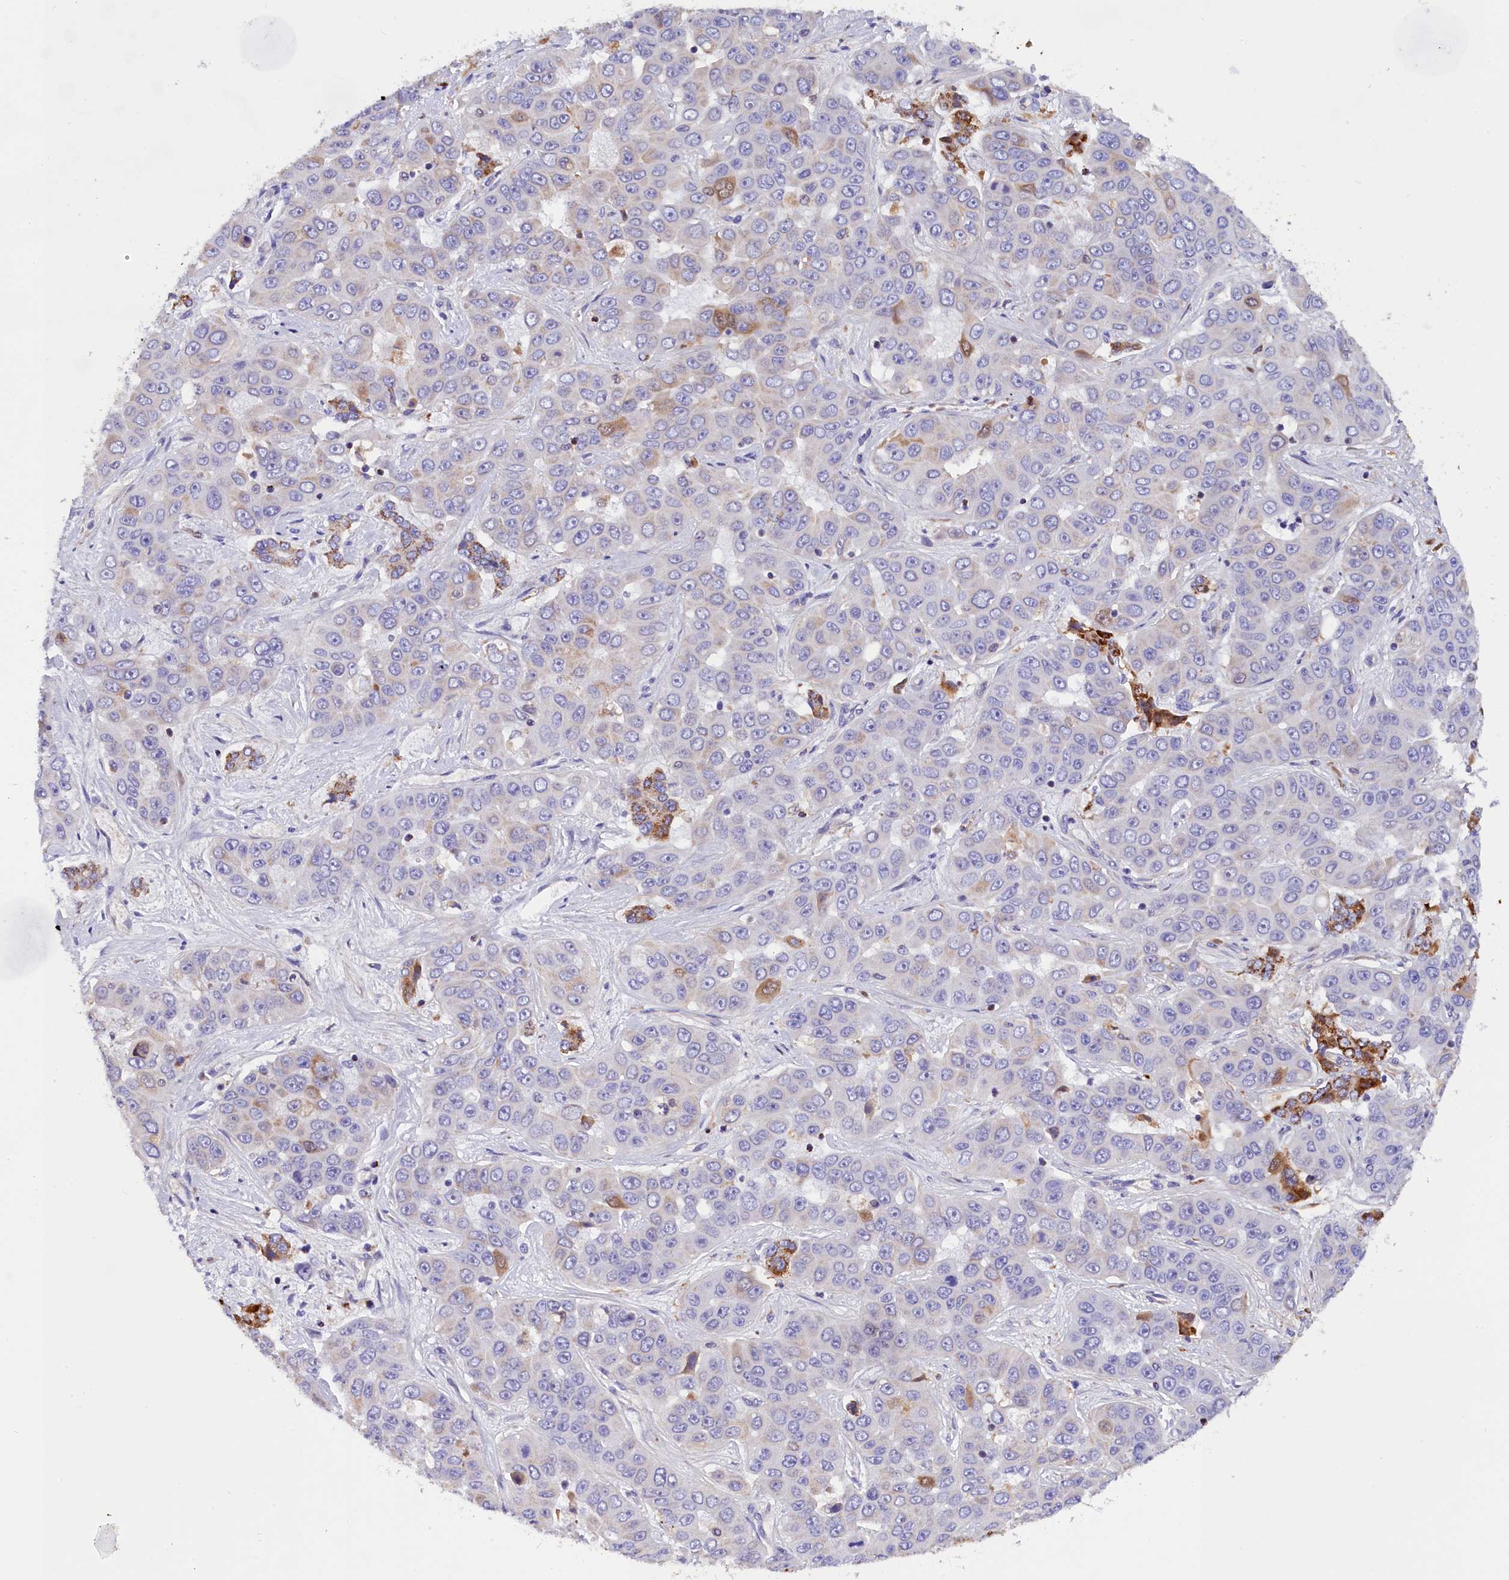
{"staining": {"intensity": "moderate", "quantity": "<25%", "location": "cytoplasmic/membranous"}, "tissue": "liver cancer", "cell_type": "Tumor cells", "image_type": "cancer", "snomed": [{"axis": "morphology", "description": "Cholangiocarcinoma"}, {"axis": "topography", "description": "Liver"}], "caption": "Protein analysis of liver cancer (cholangiocarcinoma) tissue shows moderate cytoplasmic/membranous positivity in approximately <25% of tumor cells.", "gene": "ABAT", "patient": {"sex": "female", "age": 52}}